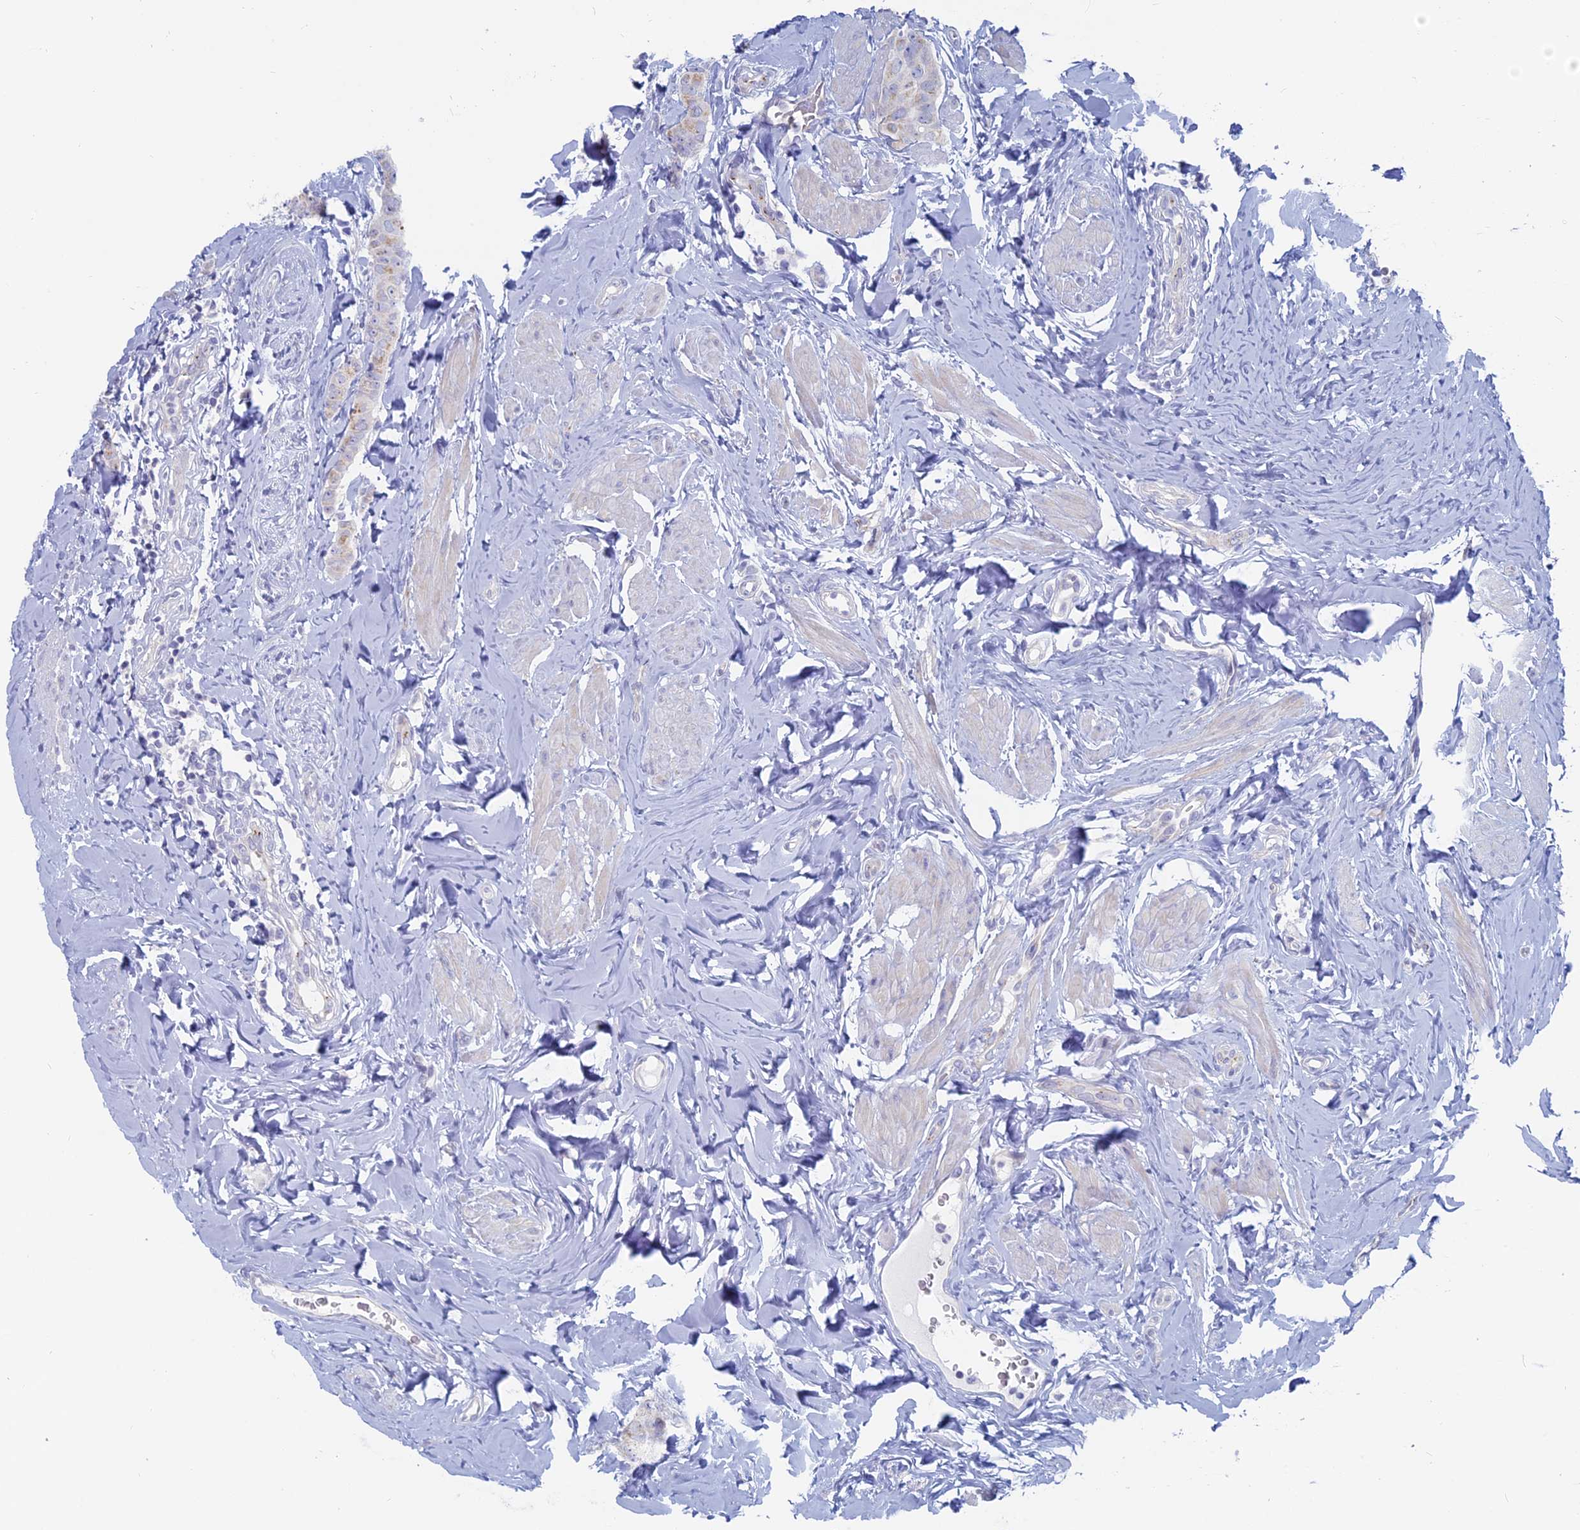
{"staining": {"intensity": "negative", "quantity": "none", "location": "none"}, "tissue": "breast cancer", "cell_type": "Tumor cells", "image_type": "cancer", "snomed": [{"axis": "morphology", "description": "Duct carcinoma"}, {"axis": "topography", "description": "Breast"}], "caption": "Immunohistochemical staining of breast infiltrating ductal carcinoma demonstrates no significant expression in tumor cells.", "gene": "TBC1D30", "patient": {"sex": "female", "age": 40}}